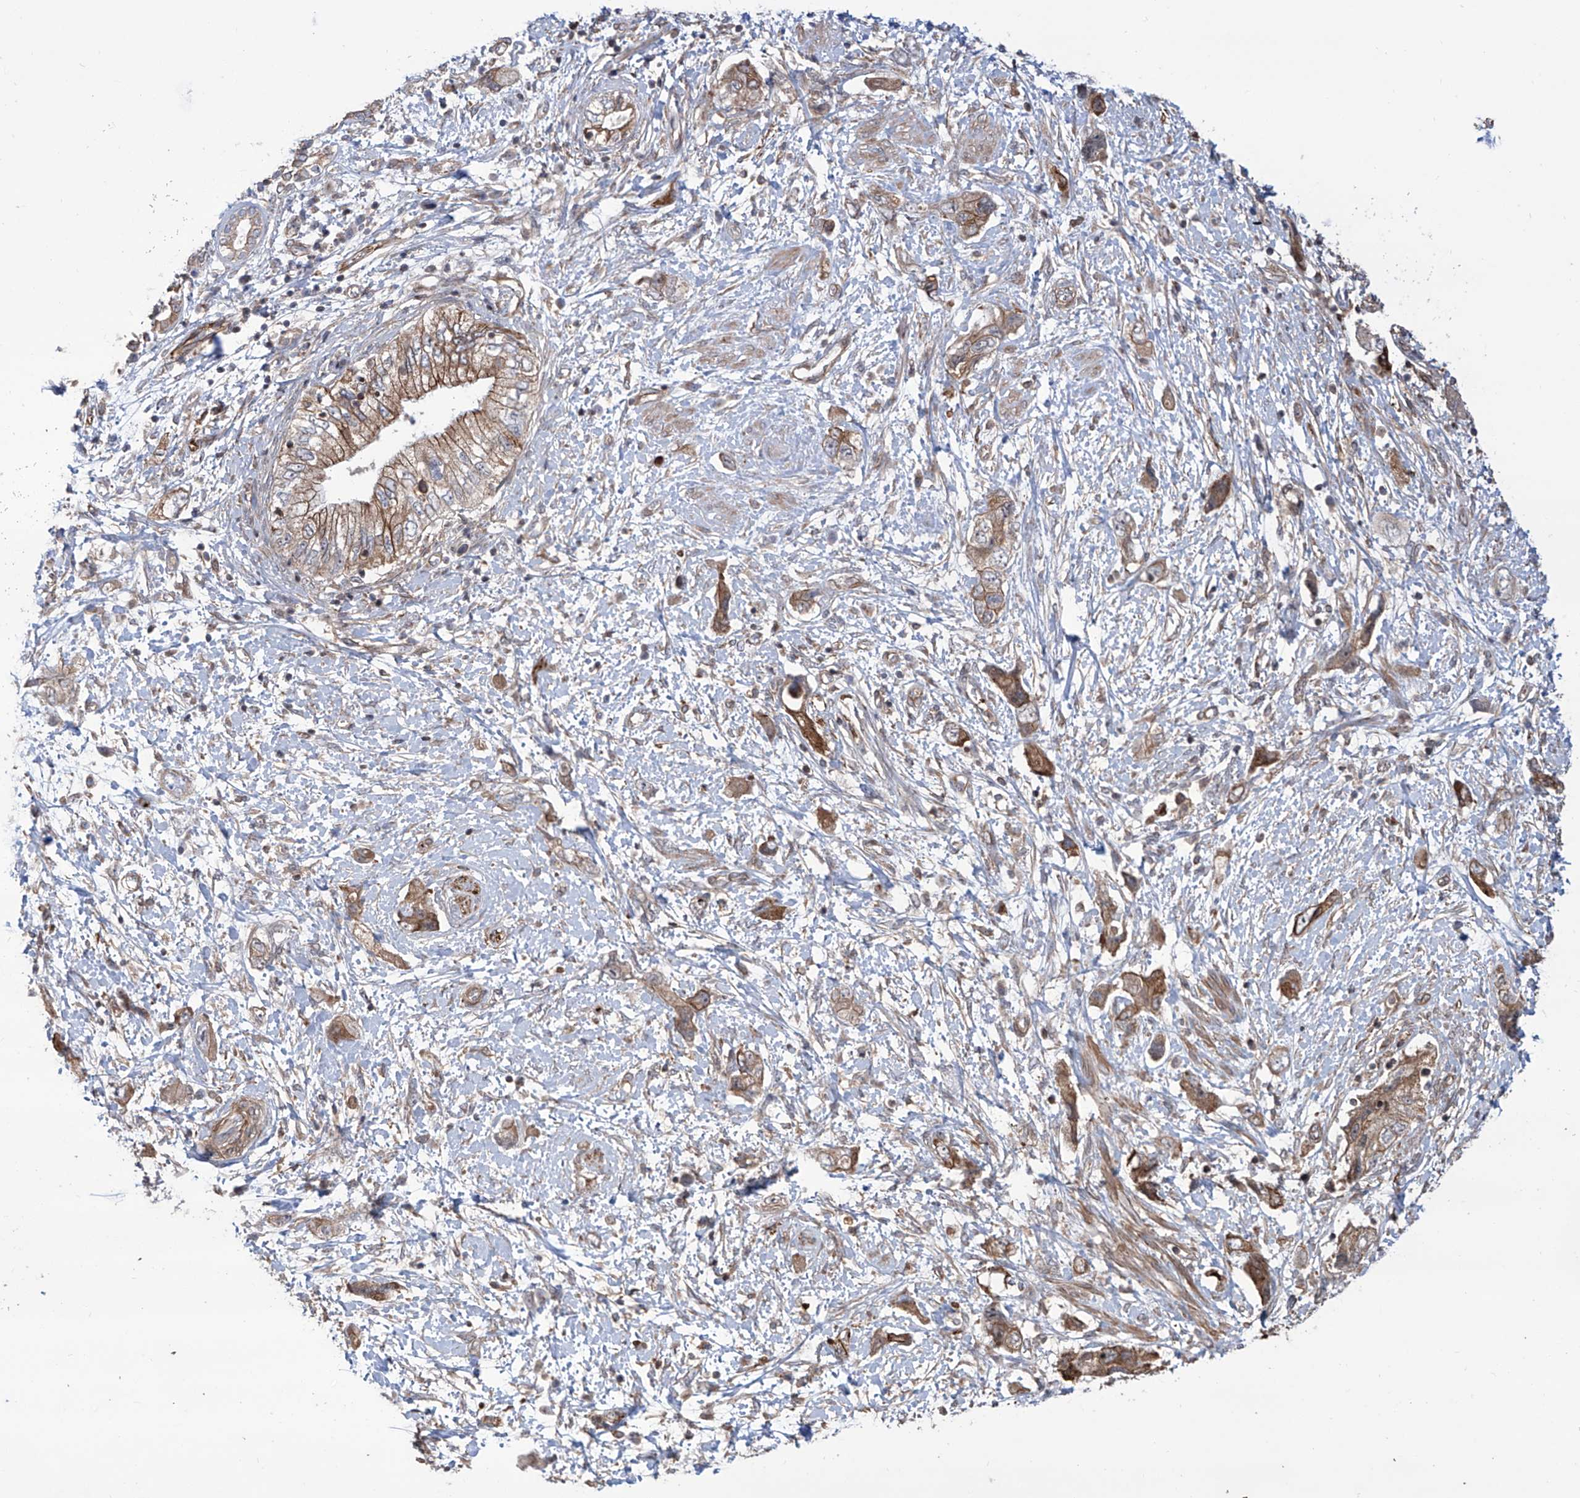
{"staining": {"intensity": "moderate", "quantity": ">75%", "location": "cytoplasmic/membranous"}, "tissue": "pancreatic cancer", "cell_type": "Tumor cells", "image_type": "cancer", "snomed": [{"axis": "morphology", "description": "Adenocarcinoma, NOS"}, {"axis": "topography", "description": "Pancreas"}], "caption": "Moderate cytoplasmic/membranous staining is seen in about >75% of tumor cells in pancreatic adenocarcinoma.", "gene": "APAF1", "patient": {"sex": "female", "age": 73}}